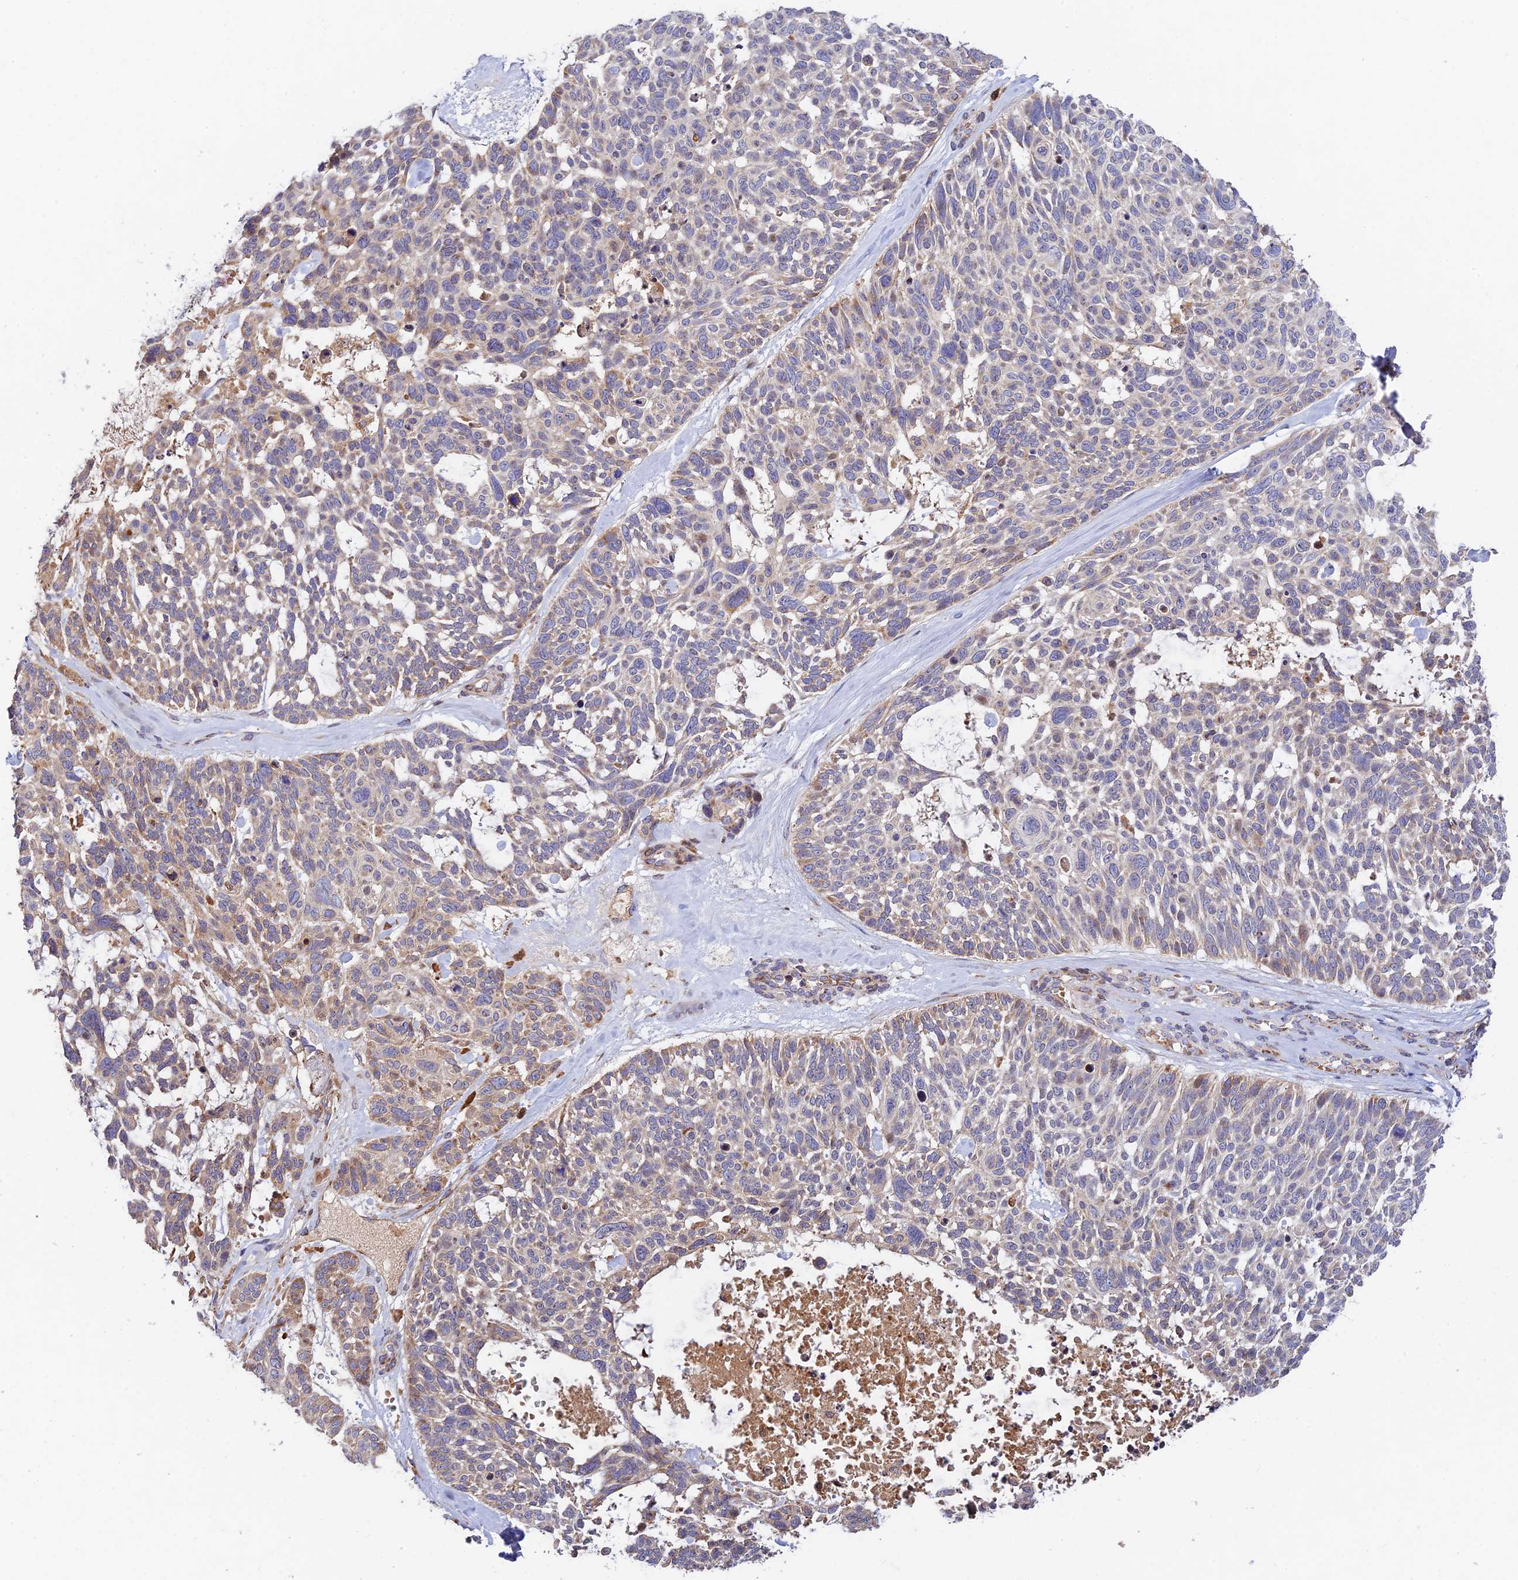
{"staining": {"intensity": "weak", "quantity": "<25%", "location": "cytoplasmic/membranous"}, "tissue": "skin cancer", "cell_type": "Tumor cells", "image_type": "cancer", "snomed": [{"axis": "morphology", "description": "Basal cell carcinoma"}, {"axis": "topography", "description": "Skin"}], "caption": "A high-resolution image shows immunohistochemistry staining of skin cancer, which demonstrates no significant positivity in tumor cells. (Brightfield microscopy of DAB (3,3'-diaminobenzidine) IHC at high magnification).", "gene": "FUOM", "patient": {"sex": "male", "age": 88}}